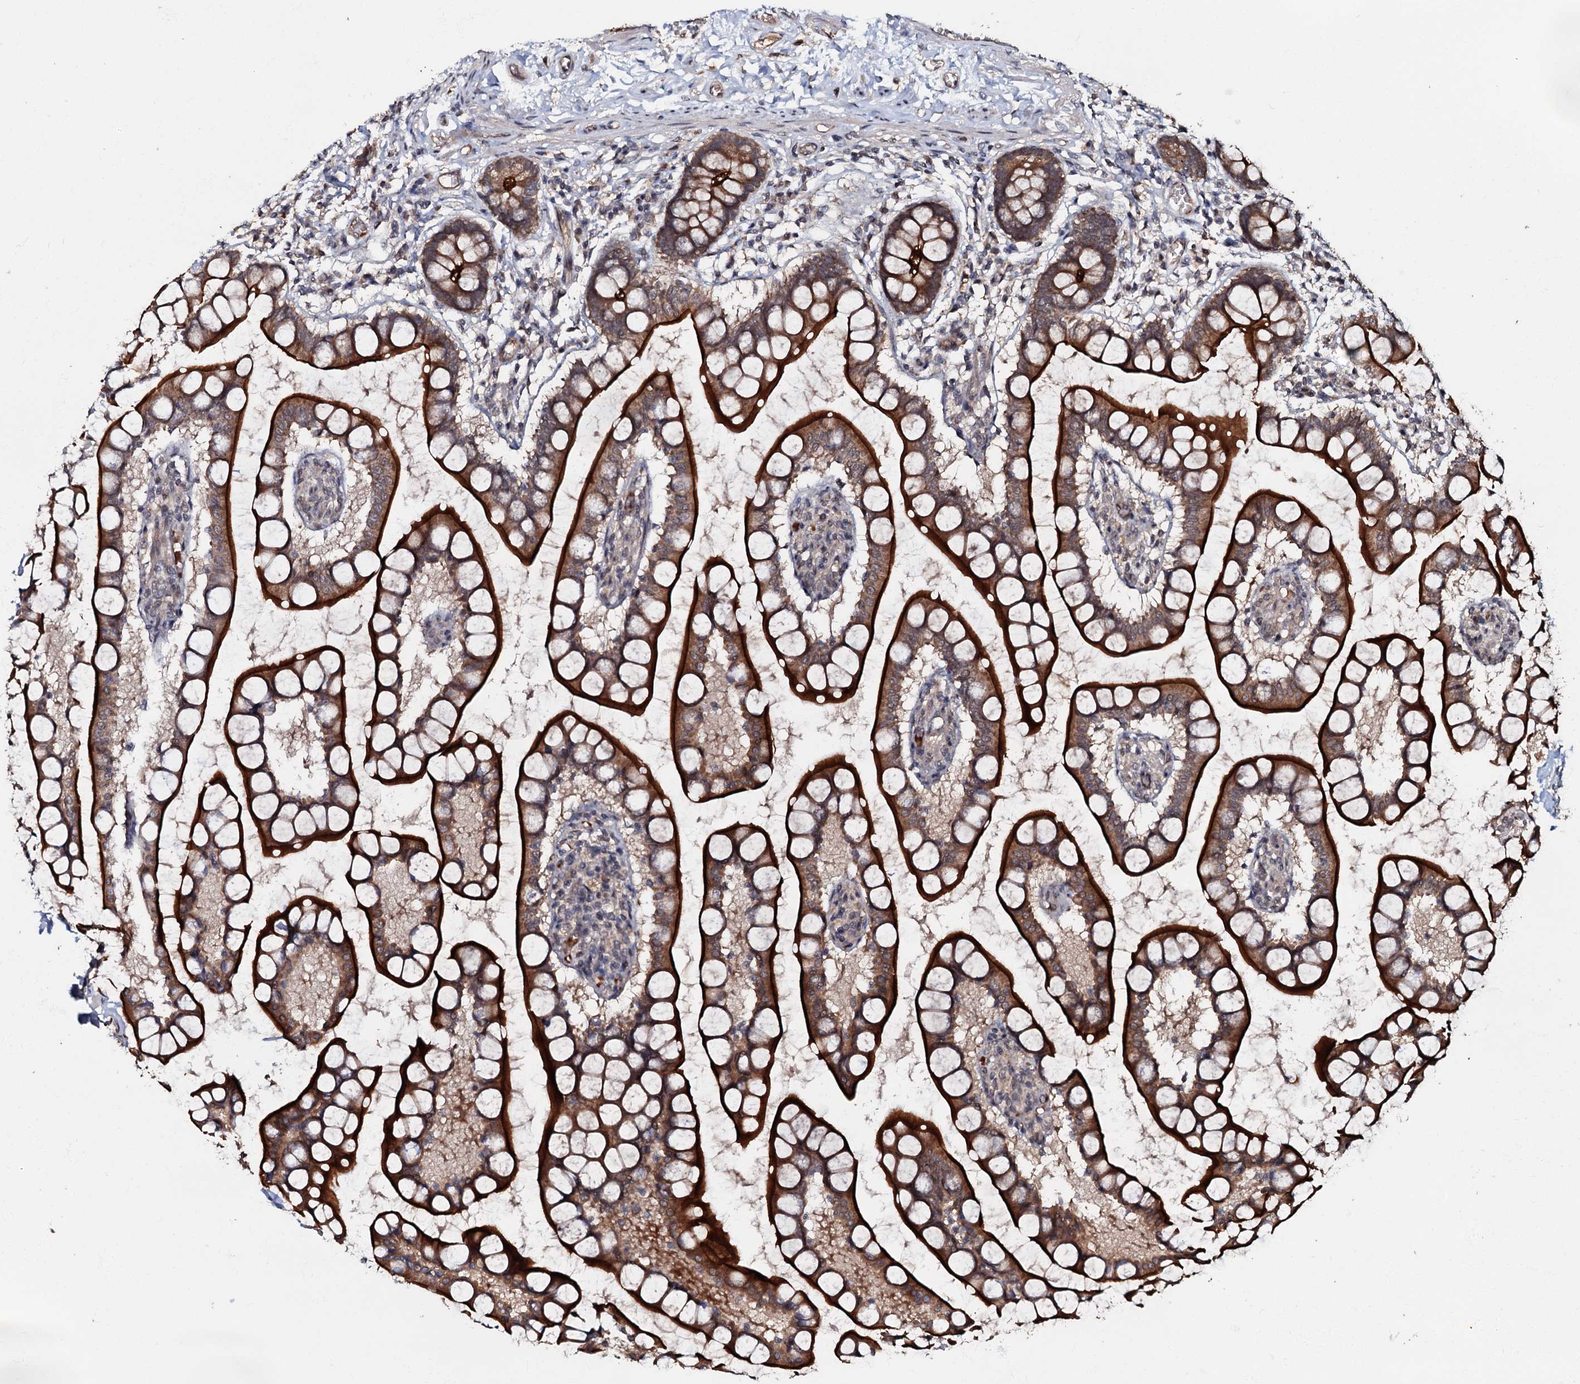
{"staining": {"intensity": "strong", "quantity": ">75%", "location": "cytoplasmic/membranous"}, "tissue": "small intestine", "cell_type": "Glandular cells", "image_type": "normal", "snomed": [{"axis": "morphology", "description": "Normal tissue, NOS"}, {"axis": "topography", "description": "Small intestine"}], "caption": "This histopathology image demonstrates immunohistochemistry staining of unremarkable small intestine, with high strong cytoplasmic/membranous staining in approximately >75% of glandular cells.", "gene": "MANSC4", "patient": {"sex": "male", "age": 52}}